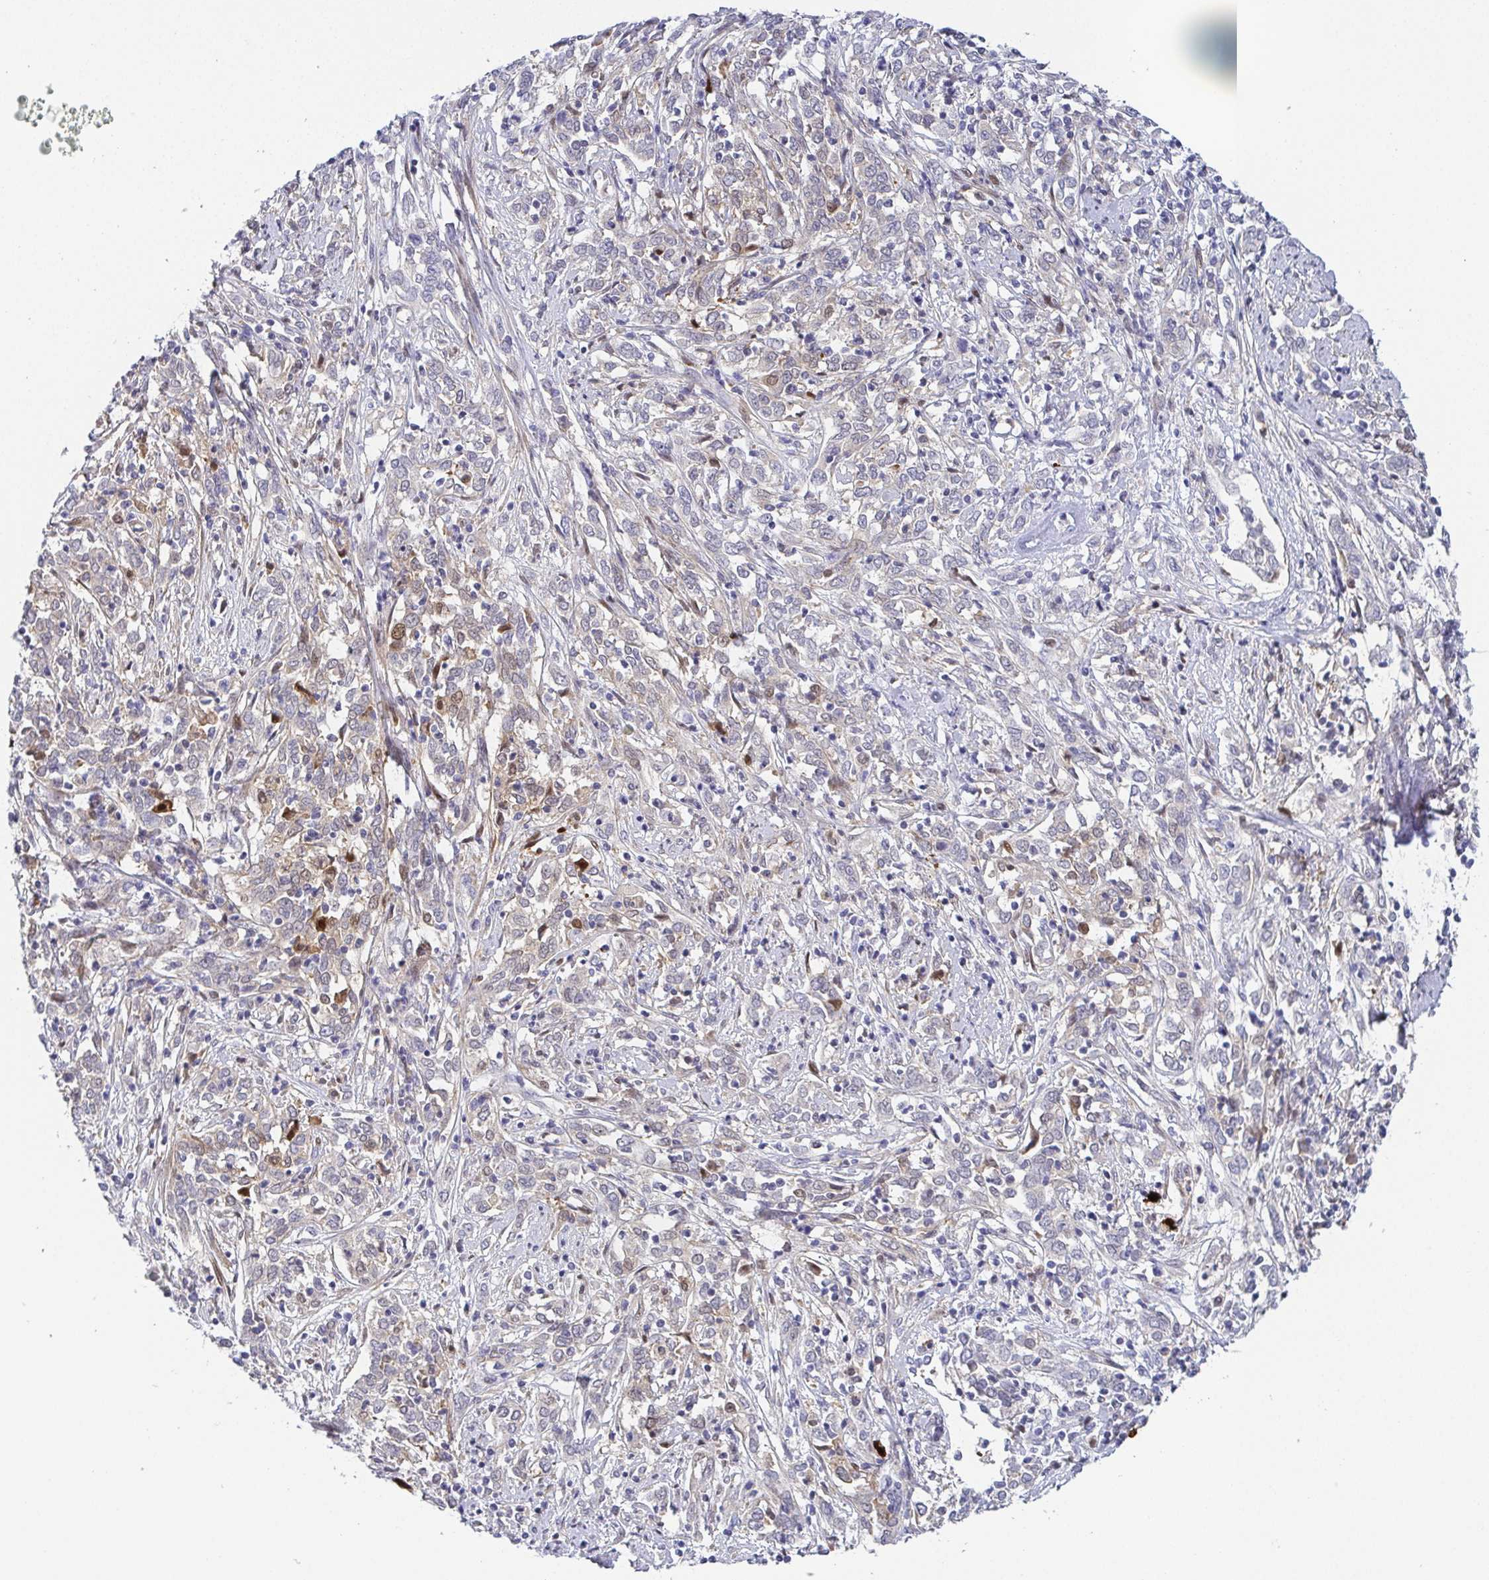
{"staining": {"intensity": "weak", "quantity": "<25%", "location": "cytoplasmic/membranous,nuclear"}, "tissue": "cervical cancer", "cell_type": "Tumor cells", "image_type": "cancer", "snomed": [{"axis": "morphology", "description": "Adenocarcinoma, NOS"}, {"axis": "topography", "description": "Cervix"}], "caption": "There is no significant expression in tumor cells of cervical cancer (adenocarcinoma).", "gene": "RNASE7", "patient": {"sex": "female", "age": 40}}